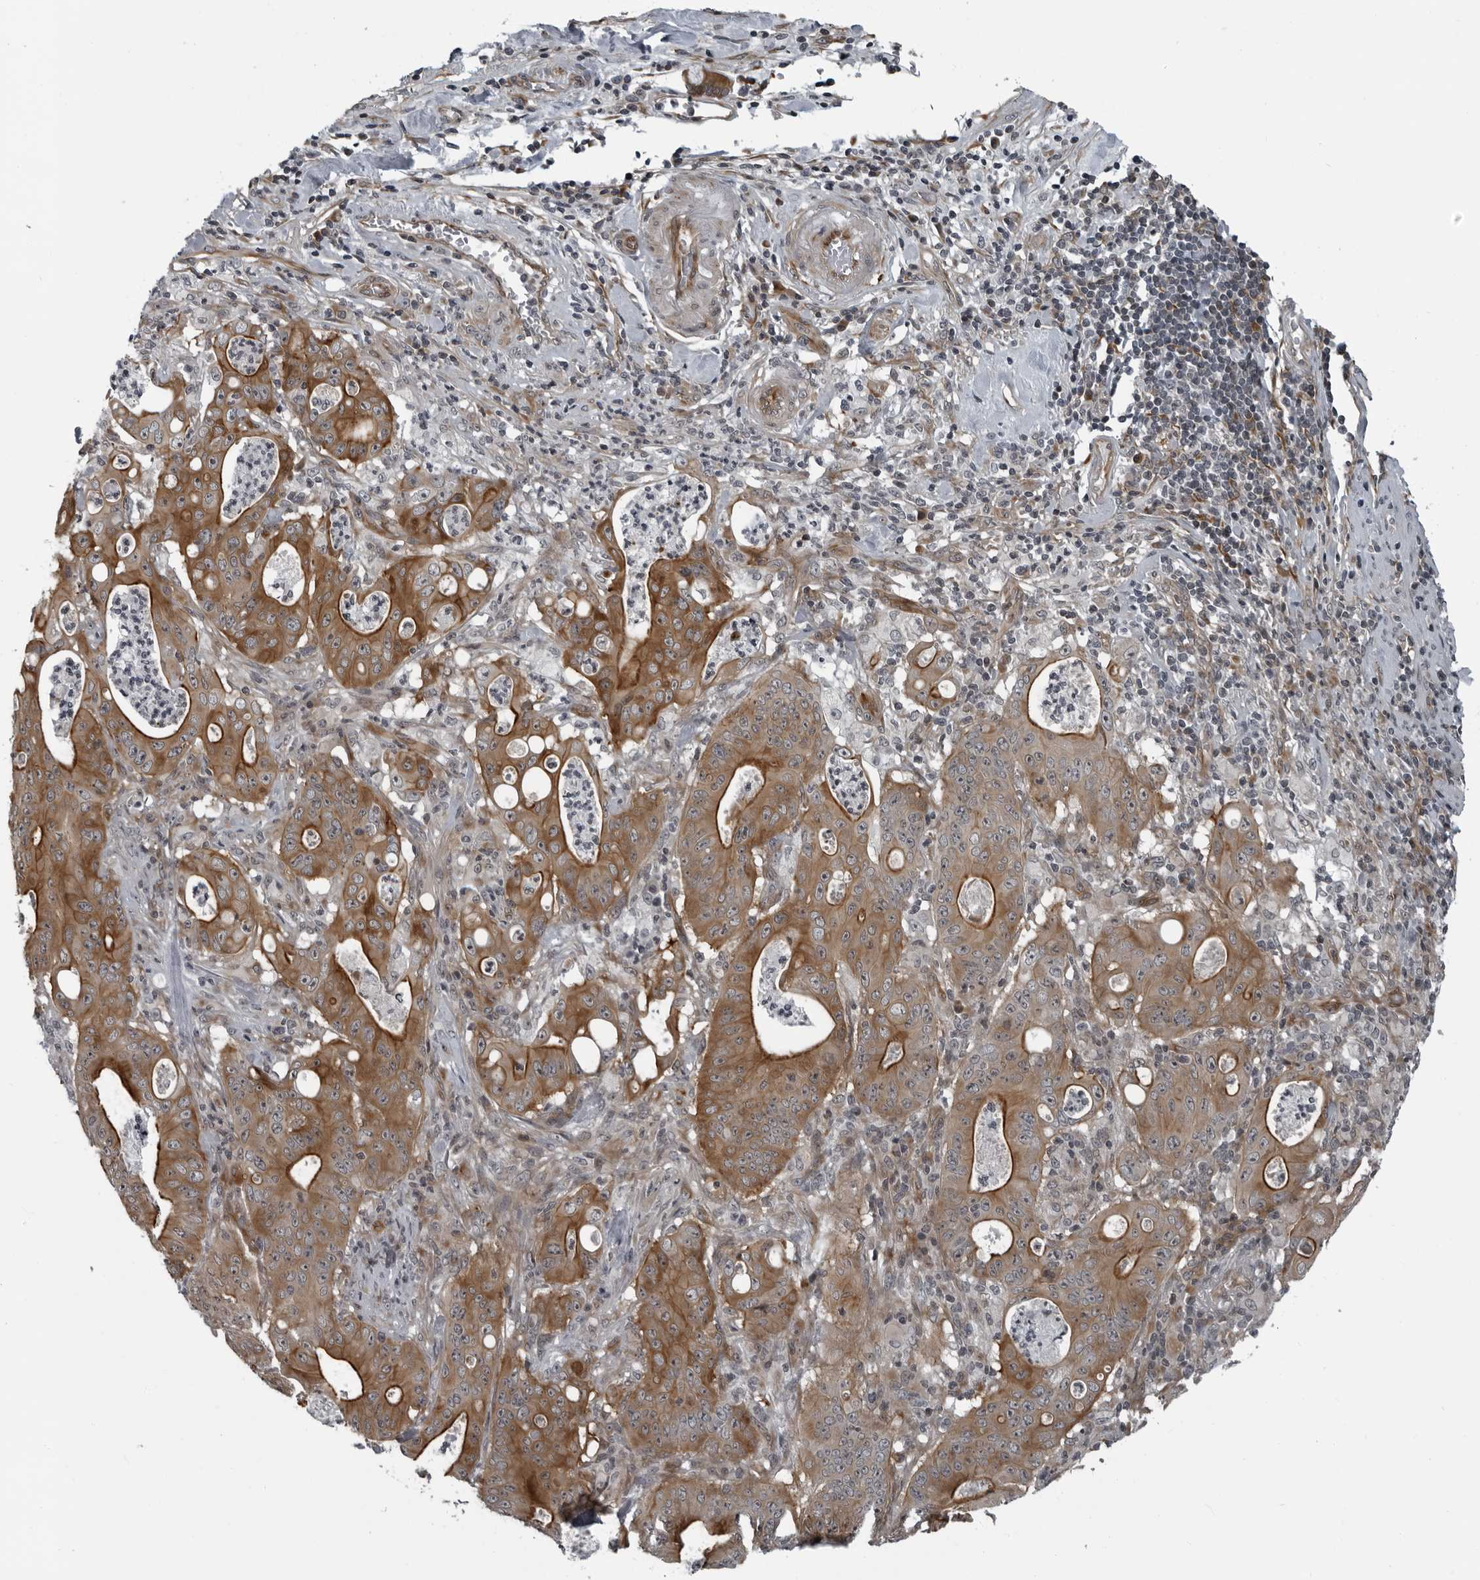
{"staining": {"intensity": "moderate", "quantity": ">75%", "location": "cytoplasmic/membranous"}, "tissue": "pancreatic cancer", "cell_type": "Tumor cells", "image_type": "cancer", "snomed": [{"axis": "morphology", "description": "Normal tissue, NOS"}, {"axis": "topography", "description": "Lymph node"}], "caption": "Pancreatic cancer stained with a protein marker shows moderate staining in tumor cells.", "gene": "FAM102B", "patient": {"sex": "male", "age": 62}}